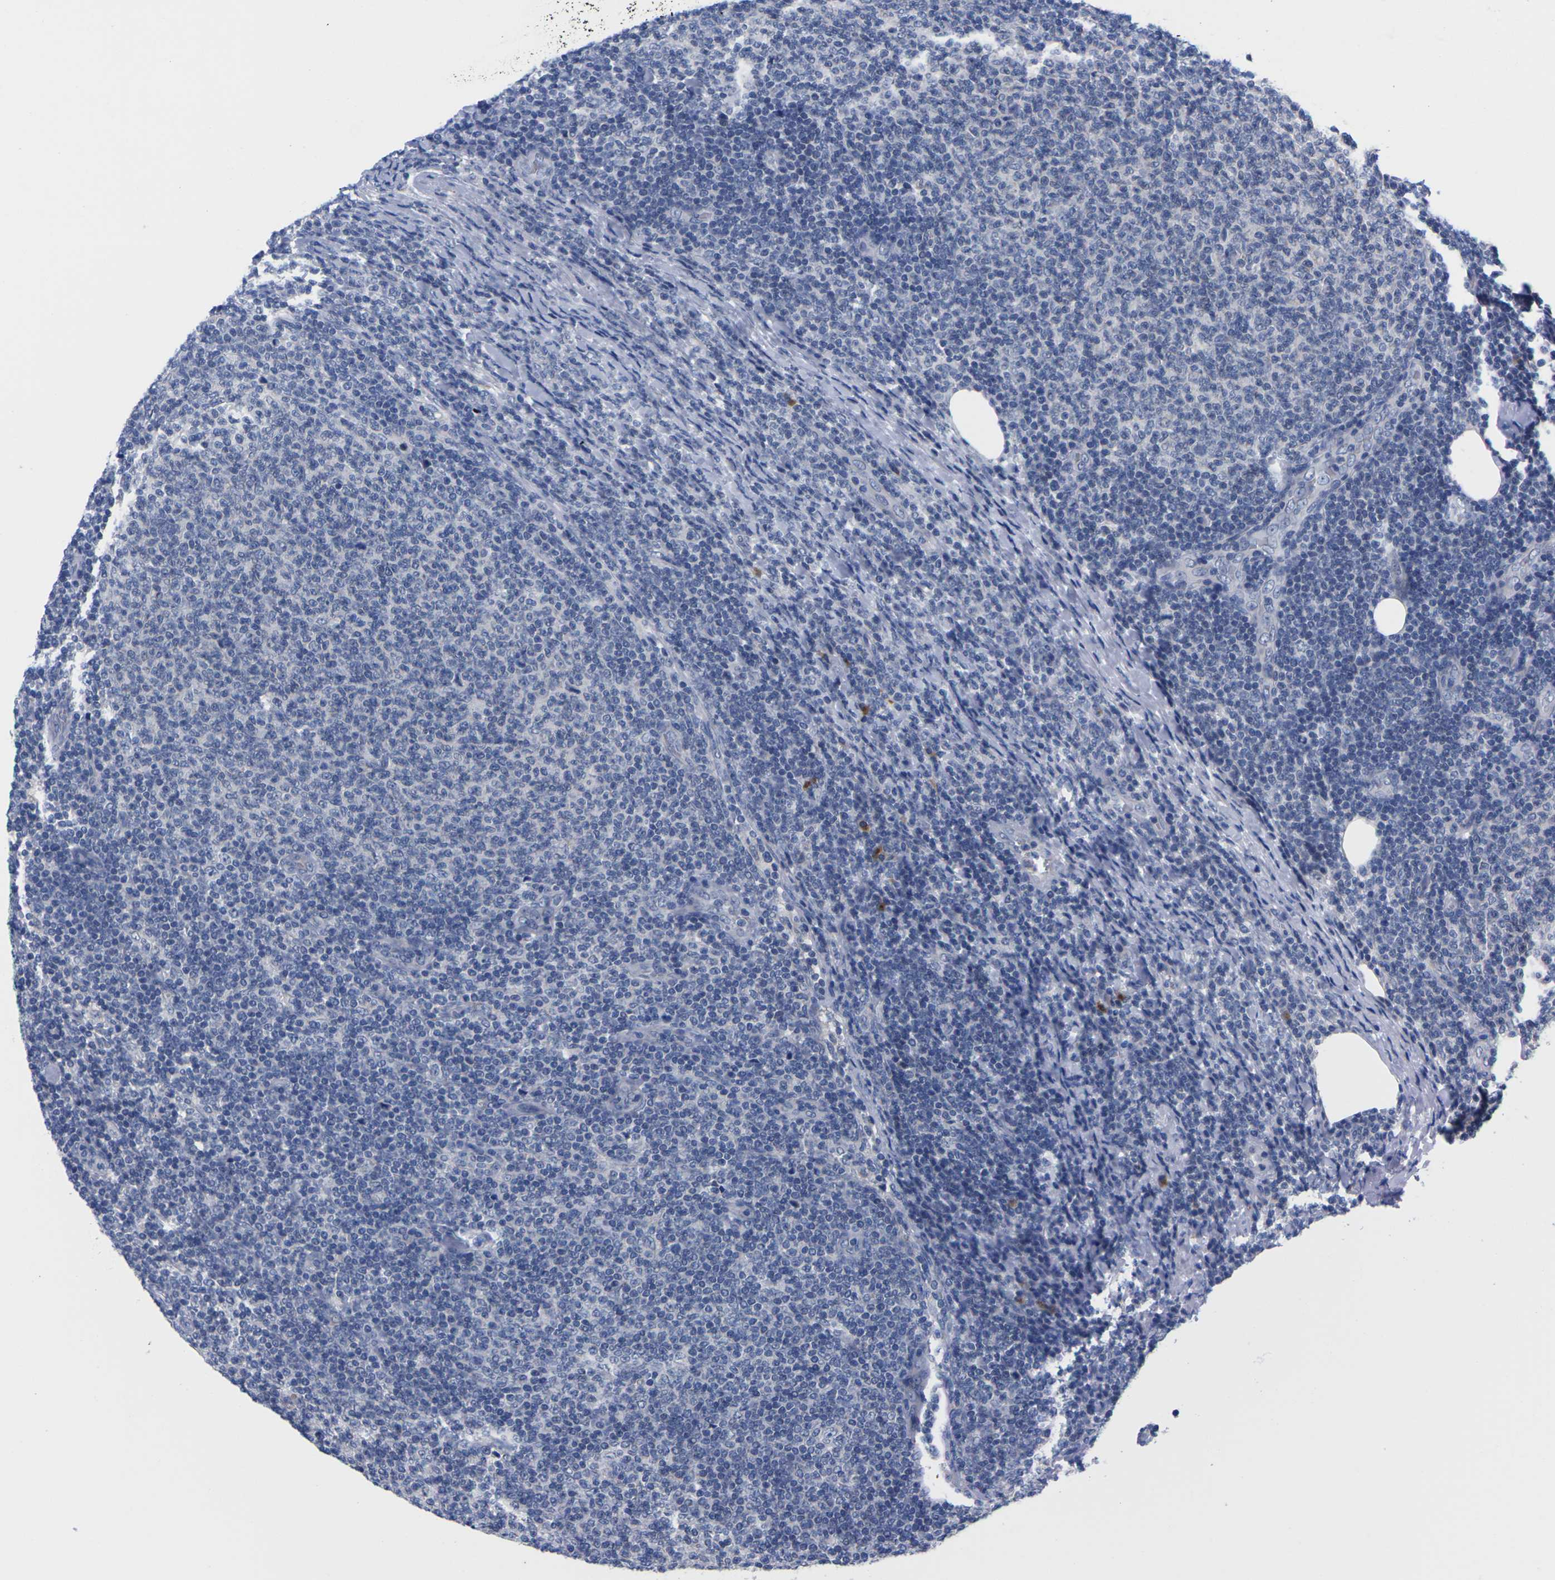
{"staining": {"intensity": "negative", "quantity": "none", "location": "none"}, "tissue": "lymphoma", "cell_type": "Tumor cells", "image_type": "cancer", "snomed": [{"axis": "morphology", "description": "Malignant lymphoma, non-Hodgkin's type, Low grade"}, {"axis": "topography", "description": "Lymph node"}], "caption": "IHC photomicrograph of malignant lymphoma, non-Hodgkin's type (low-grade) stained for a protein (brown), which displays no expression in tumor cells. (Stains: DAB immunohistochemistry (IHC) with hematoxylin counter stain, Microscopy: brightfield microscopy at high magnification).", "gene": "FAM210A", "patient": {"sex": "male", "age": 66}}